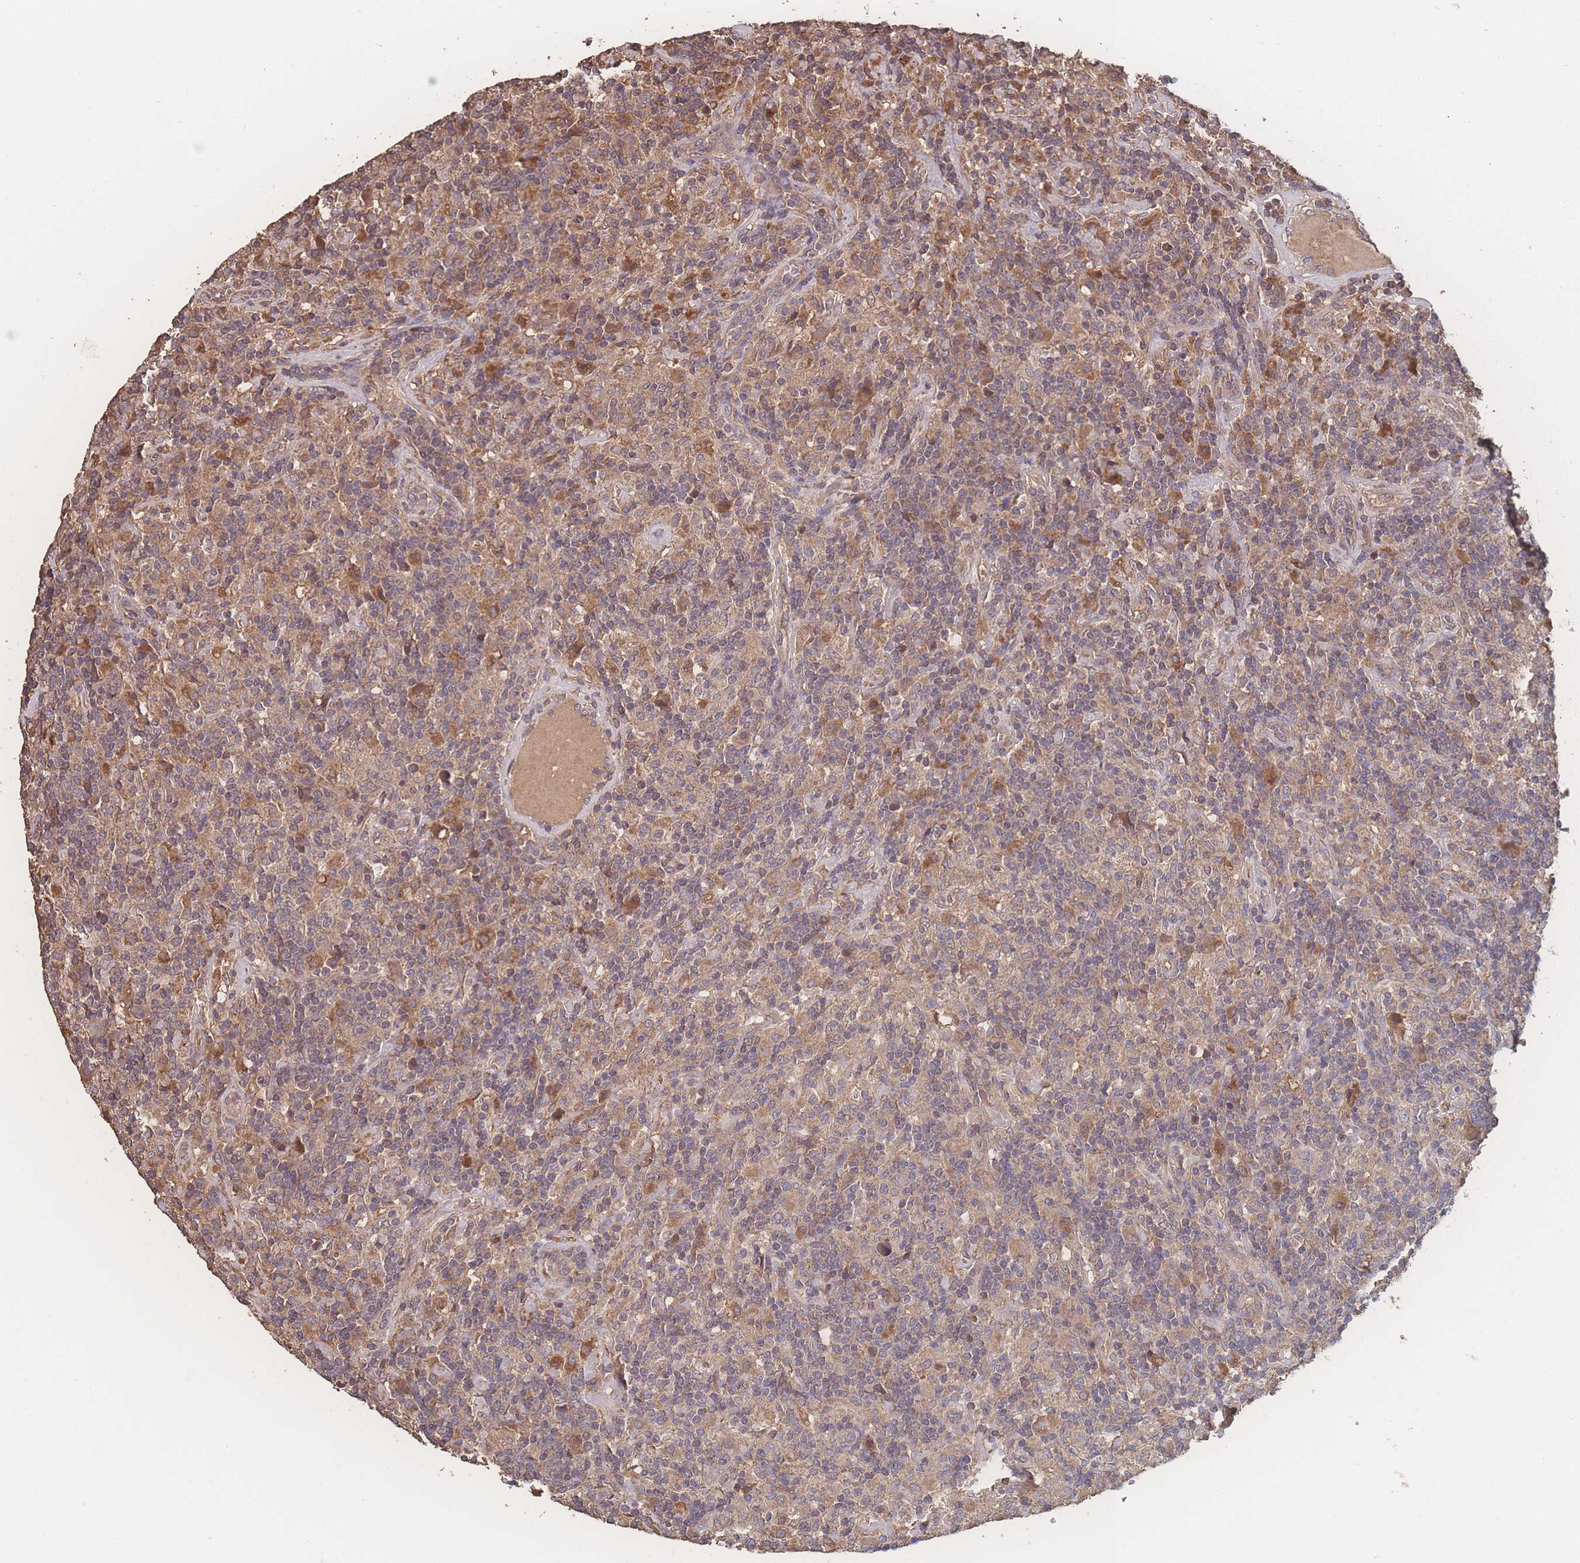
{"staining": {"intensity": "weak", "quantity": "25%-75%", "location": "cytoplasmic/membranous"}, "tissue": "lymphoma", "cell_type": "Tumor cells", "image_type": "cancer", "snomed": [{"axis": "morphology", "description": "Hodgkin's disease, NOS"}, {"axis": "topography", "description": "Lymph node"}], "caption": "This histopathology image exhibits IHC staining of lymphoma, with low weak cytoplasmic/membranous expression in approximately 25%-75% of tumor cells.", "gene": "ATXN10", "patient": {"sex": "male", "age": 70}}